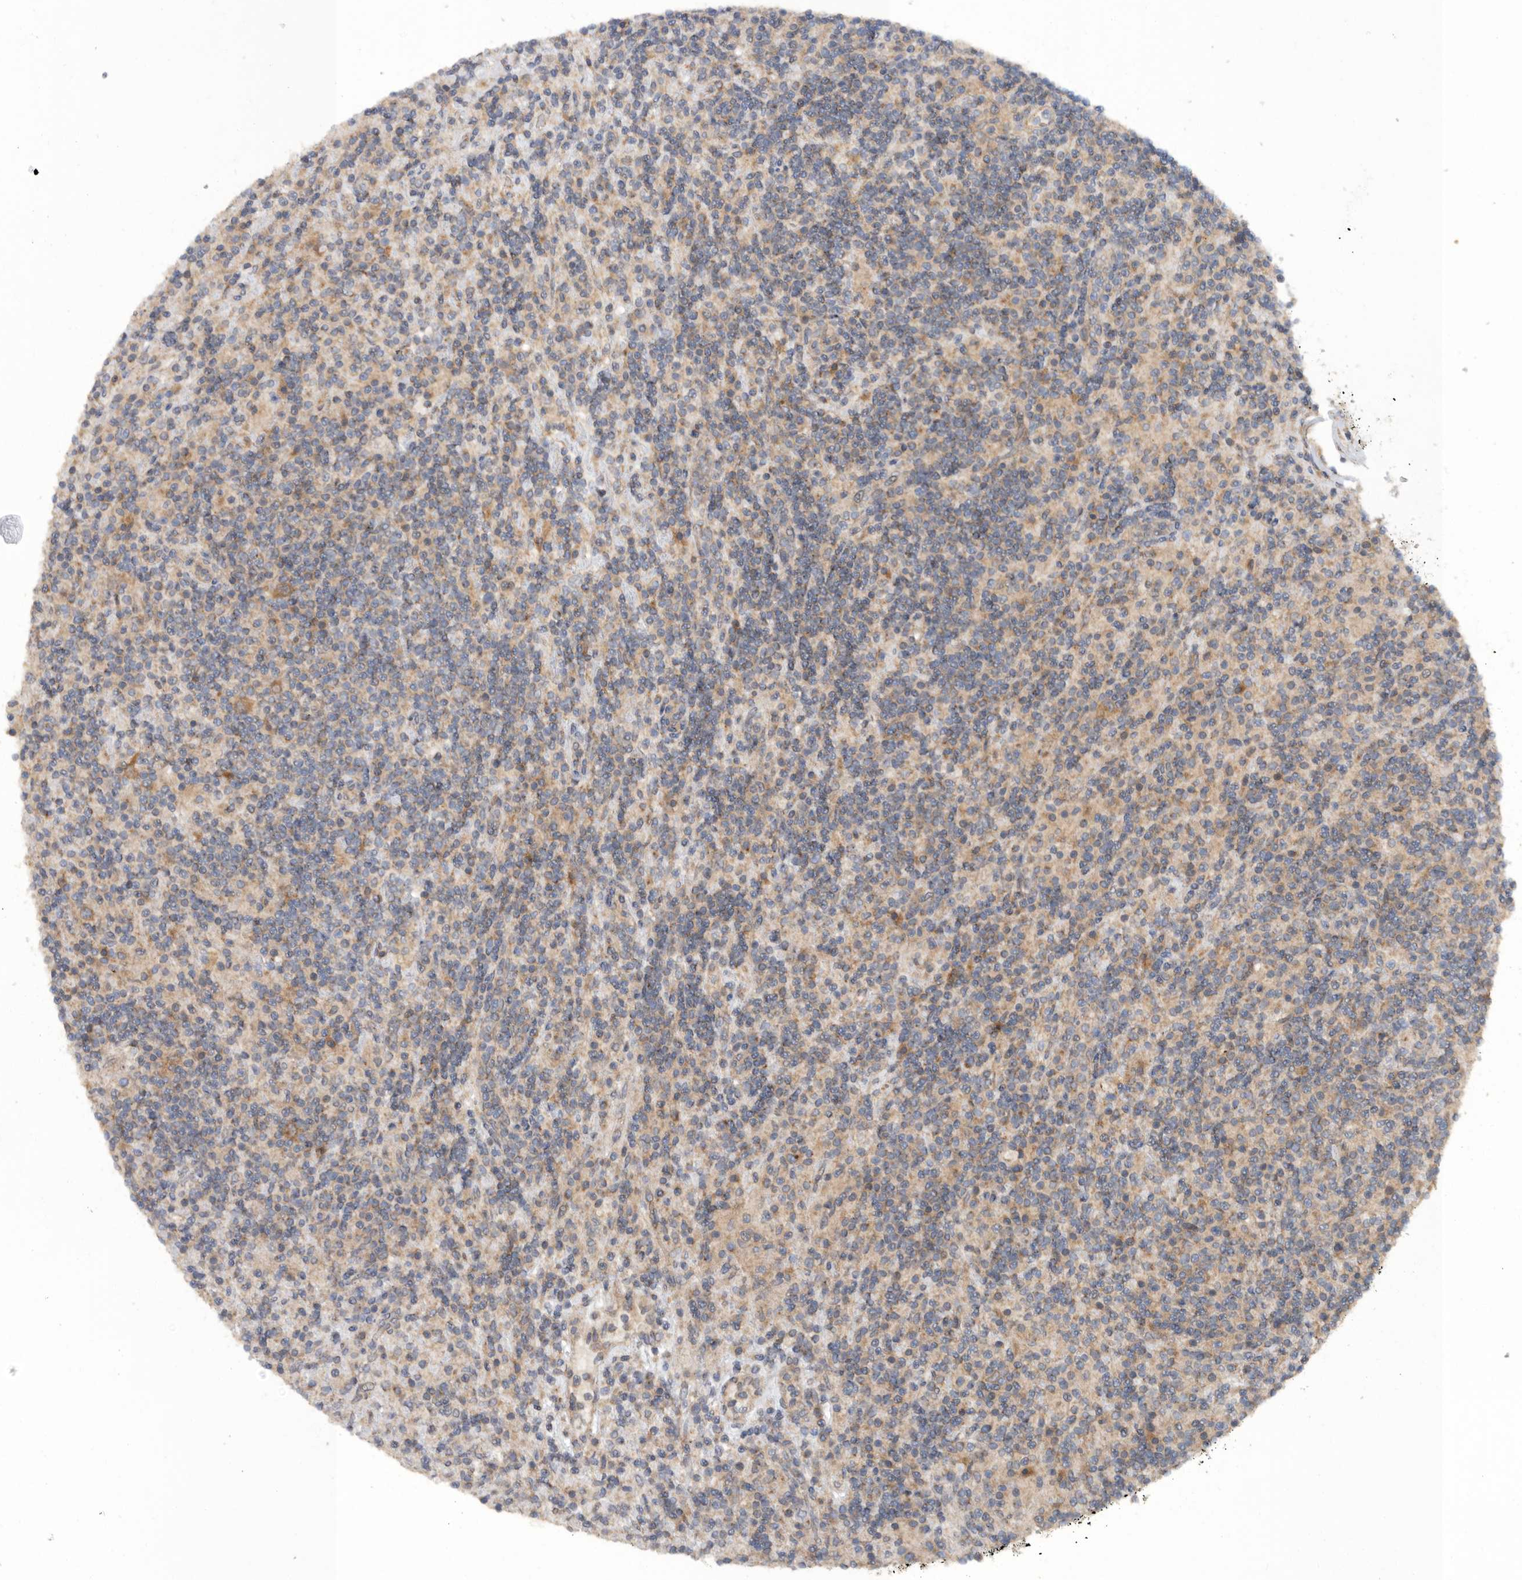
{"staining": {"intensity": "moderate", "quantity": ">75%", "location": "cytoplasmic/membranous"}, "tissue": "lymphoma", "cell_type": "Tumor cells", "image_type": "cancer", "snomed": [{"axis": "morphology", "description": "Hodgkin's disease, NOS"}, {"axis": "topography", "description": "Lymph node"}], "caption": "Human lymphoma stained for a protein (brown) exhibits moderate cytoplasmic/membranous positive positivity in approximately >75% of tumor cells.", "gene": "PODXL2", "patient": {"sex": "male", "age": 70}}